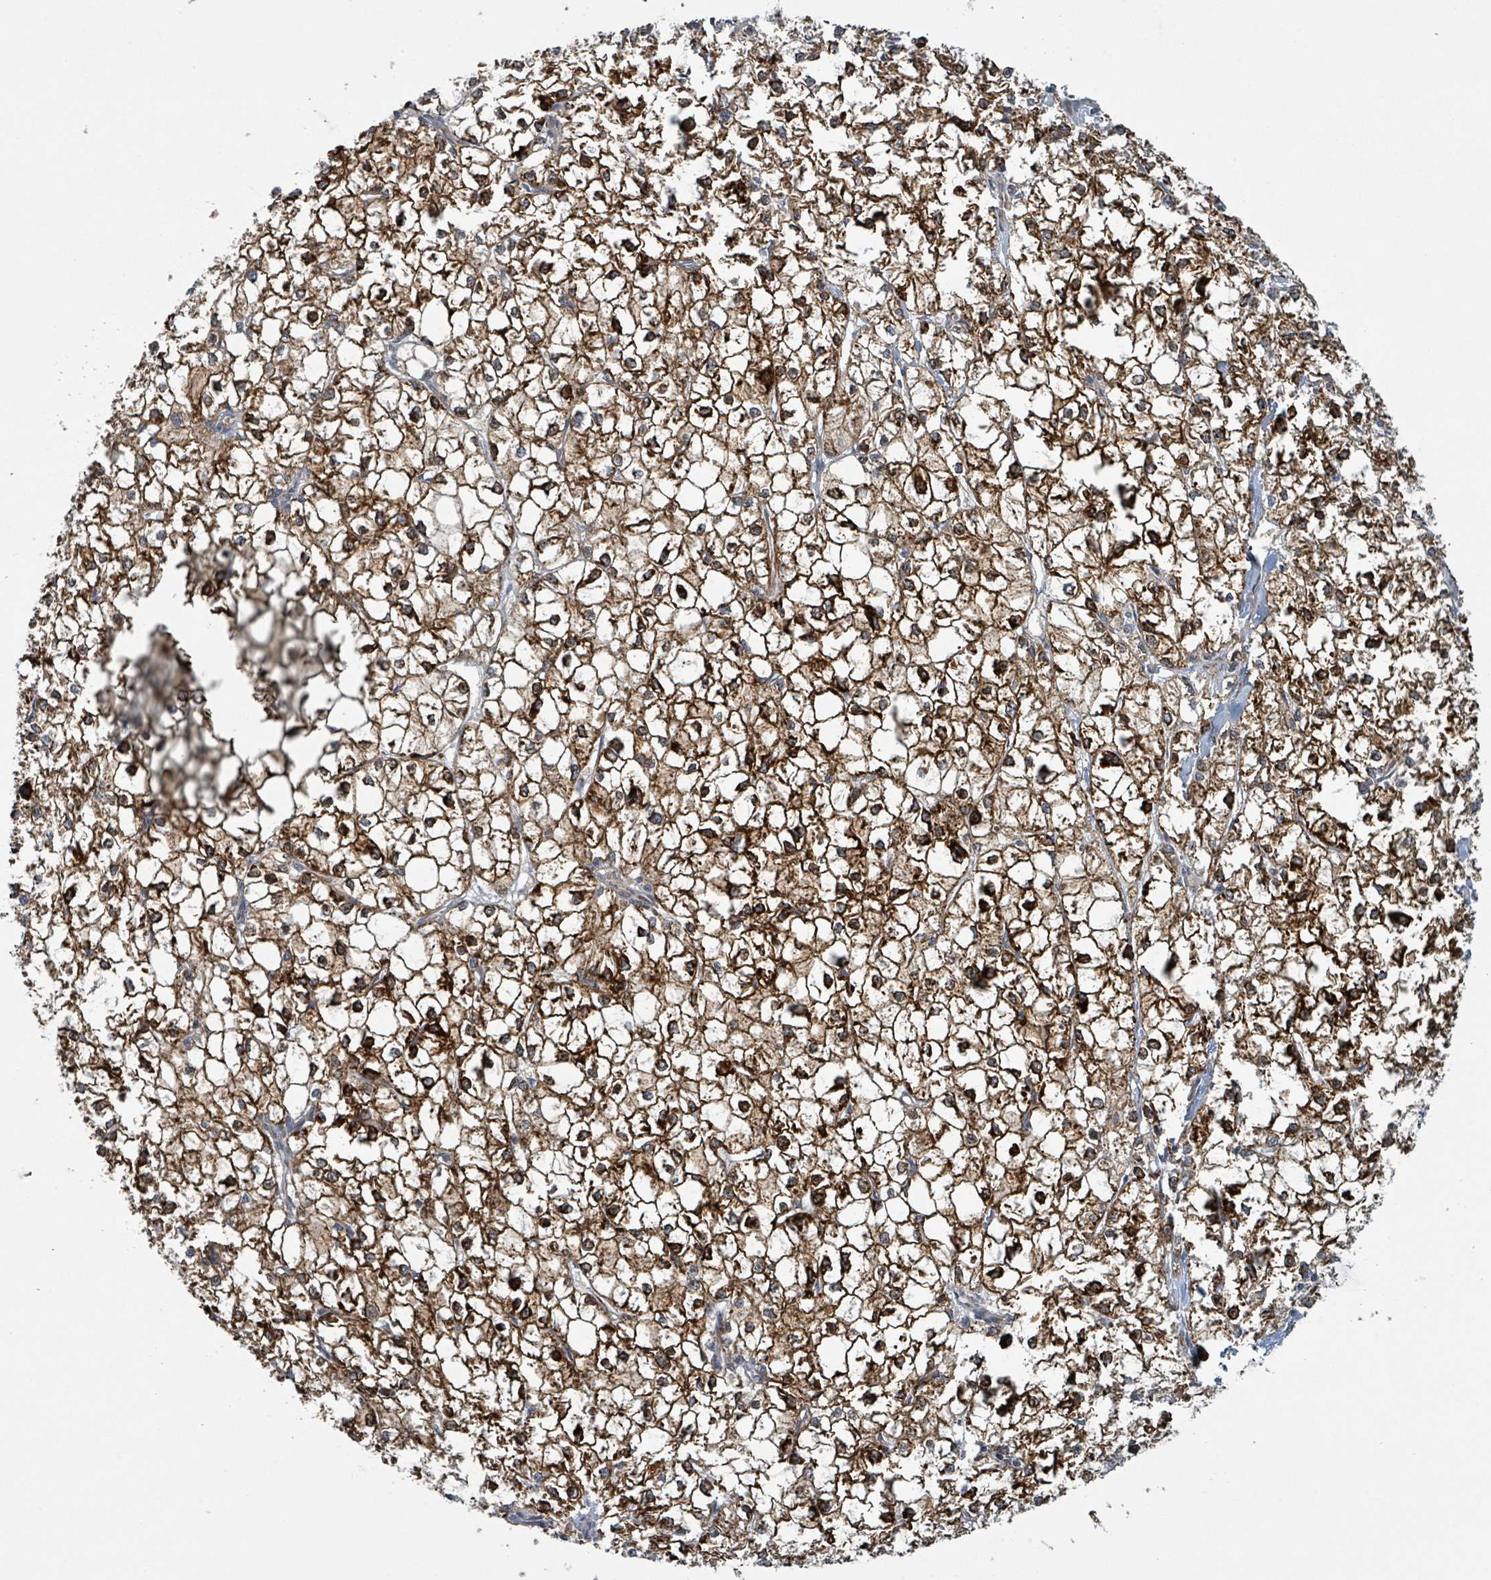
{"staining": {"intensity": "strong", "quantity": ">75%", "location": "cytoplasmic/membranous"}, "tissue": "liver cancer", "cell_type": "Tumor cells", "image_type": "cancer", "snomed": [{"axis": "morphology", "description": "Carcinoma, Hepatocellular, NOS"}, {"axis": "topography", "description": "Liver"}], "caption": "This histopathology image exhibits immunohistochemistry (IHC) staining of human liver cancer, with high strong cytoplasmic/membranous positivity in about >75% of tumor cells.", "gene": "OR51E1", "patient": {"sex": "female", "age": 43}}